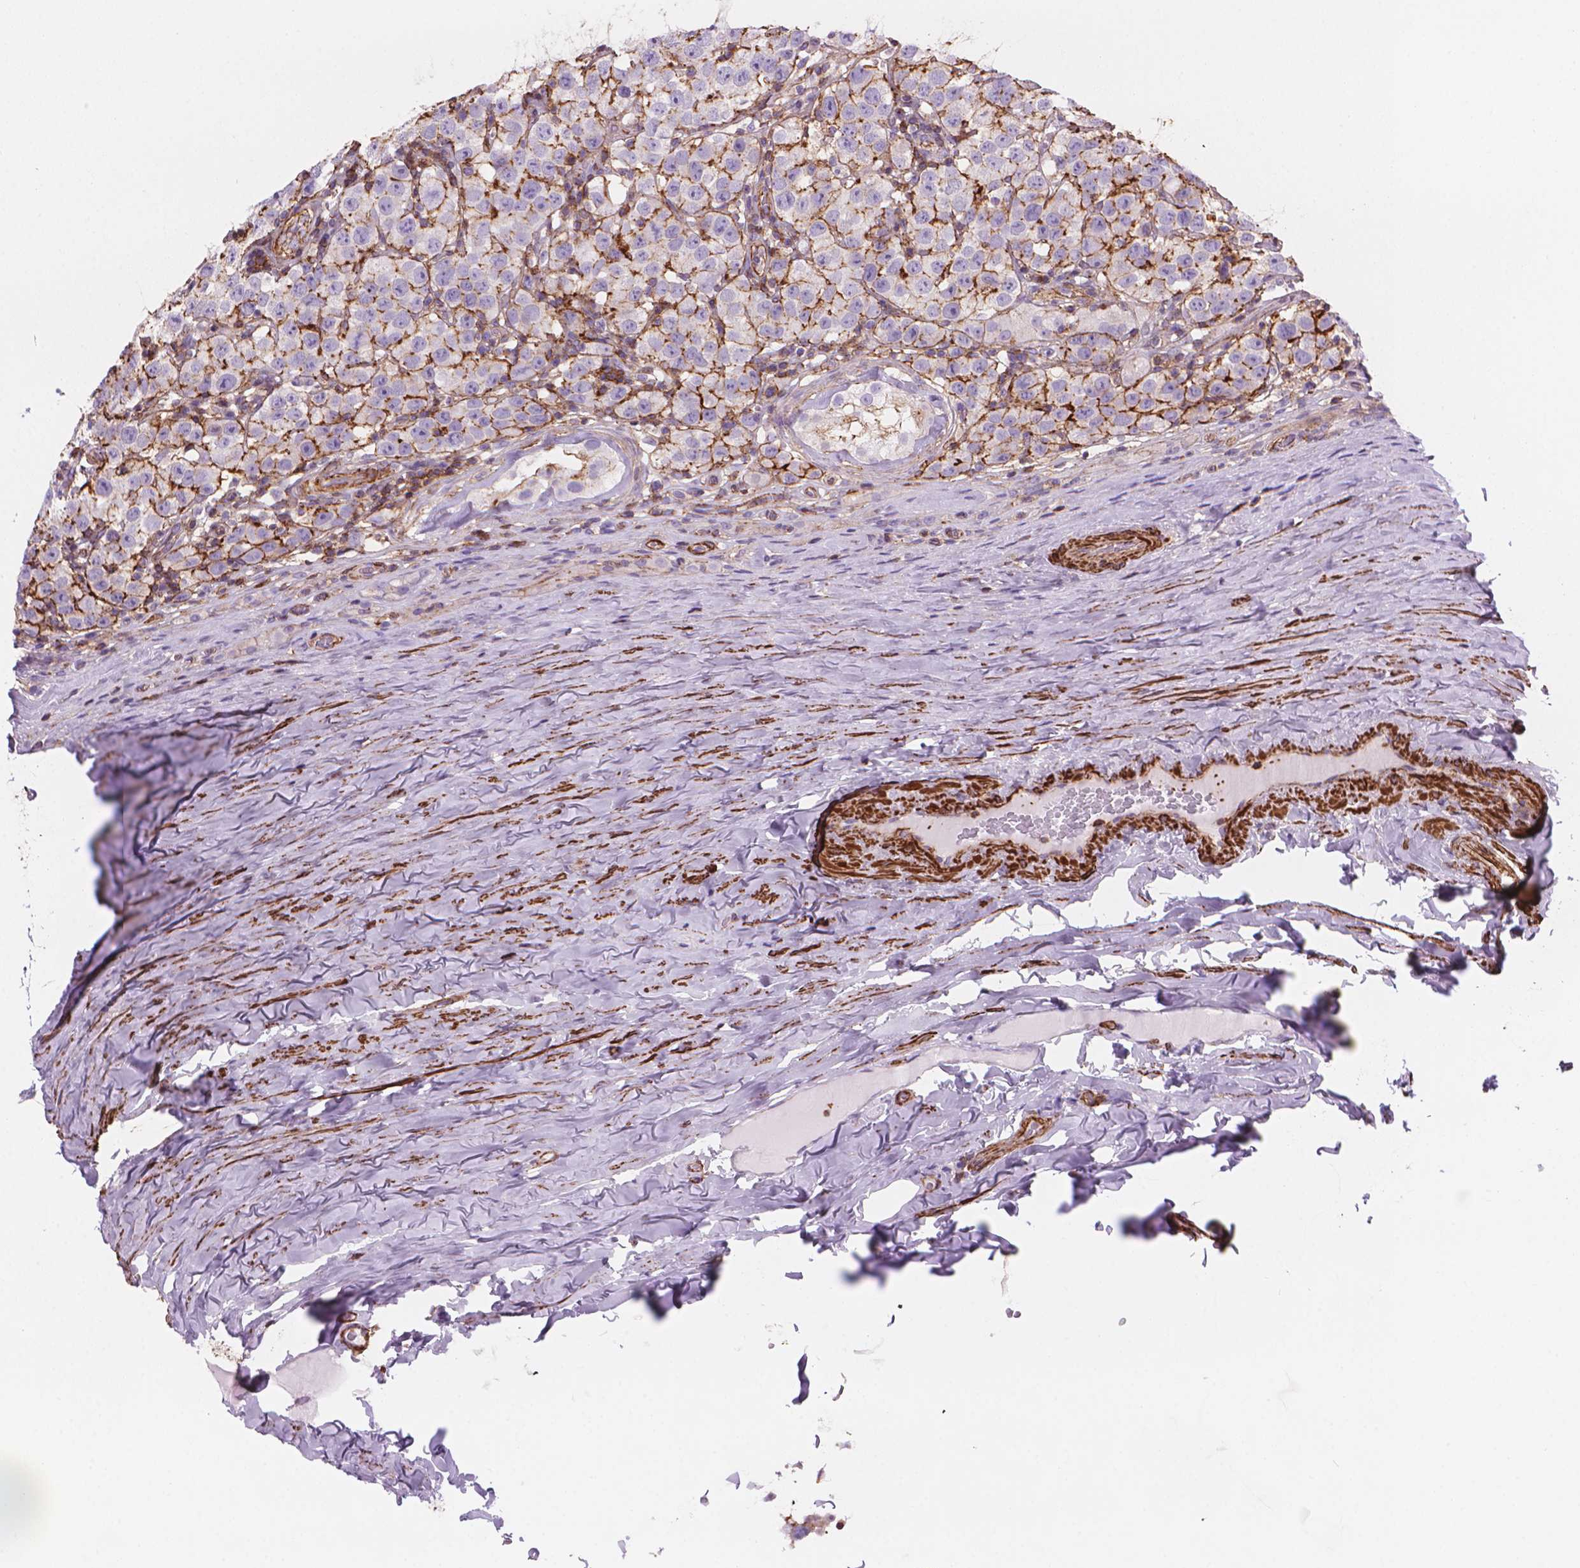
{"staining": {"intensity": "moderate", "quantity": "25%-75%", "location": "cytoplasmic/membranous"}, "tissue": "testis cancer", "cell_type": "Tumor cells", "image_type": "cancer", "snomed": [{"axis": "morphology", "description": "Seminoma, NOS"}, {"axis": "topography", "description": "Testis"}], "caption": "Immunohistochemical staining of seminoma (testis) demonstrates medium levels of moderate cytoplasmic/membranous staining in approximately 25%-75% of tumor cells. Ihc stains the protein in brown and the nuclei are stained blue.", "gene": "PATJ", "patient": {"sex": "male", "age": 34}}